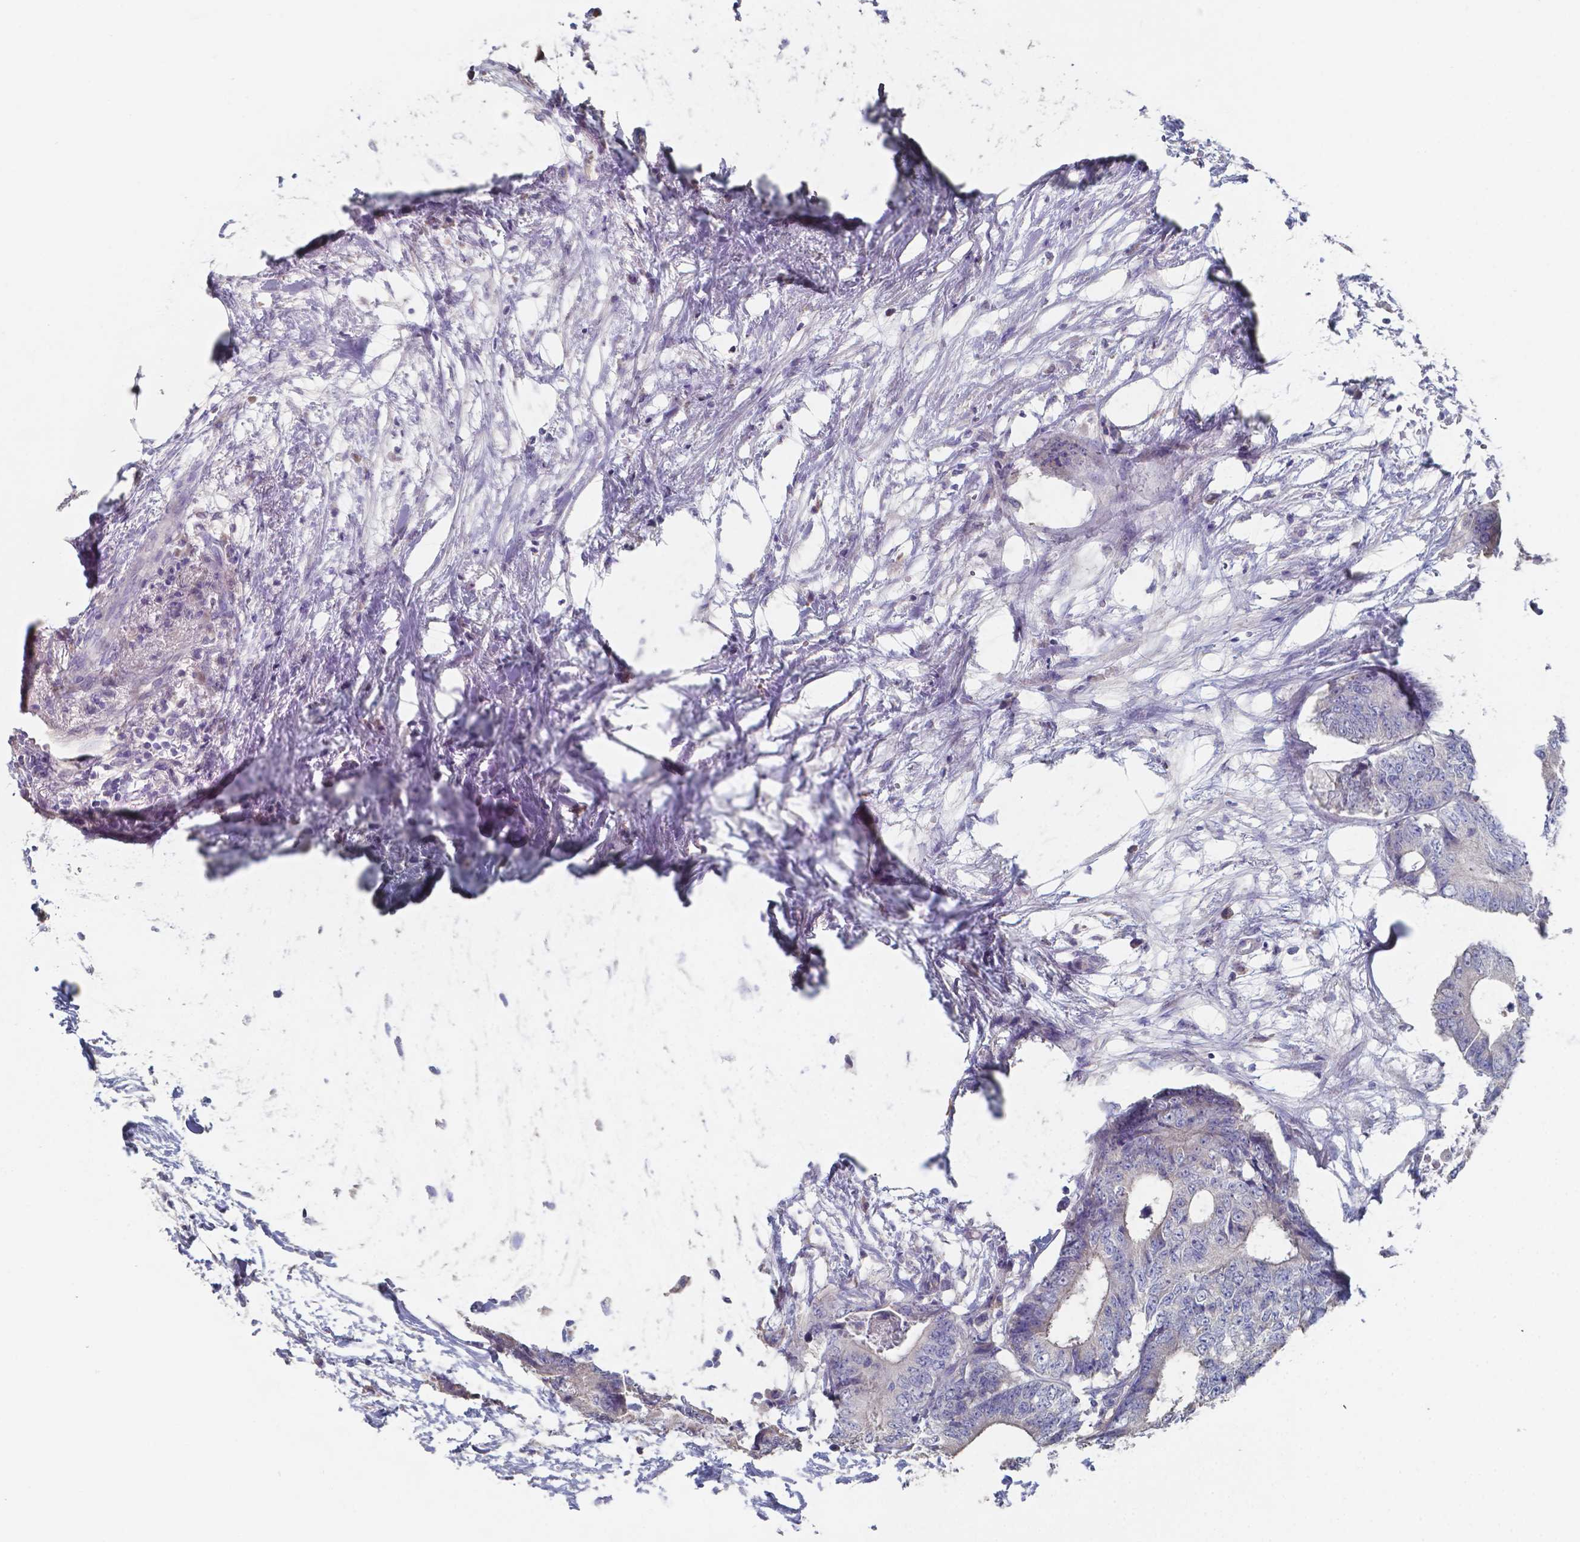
{"staining": {"intensity": "negative", "quantity": "none", "location": "none"}, "tissue": "colorectal cancer", "cell_type": "Tumor cells", "image_type": "cancer", "snomed": [{"axis": "morphology", "description": "Adenocarcinoma, NOS"}, {"axis": "topography", "description": "Colon"}], "caption": "Tumor cells show no significant protein expression in colorectal cancer (adenocarcinoma).", "gene": "FOXJ1", "patient": {"sex": "female", "age": 48}}